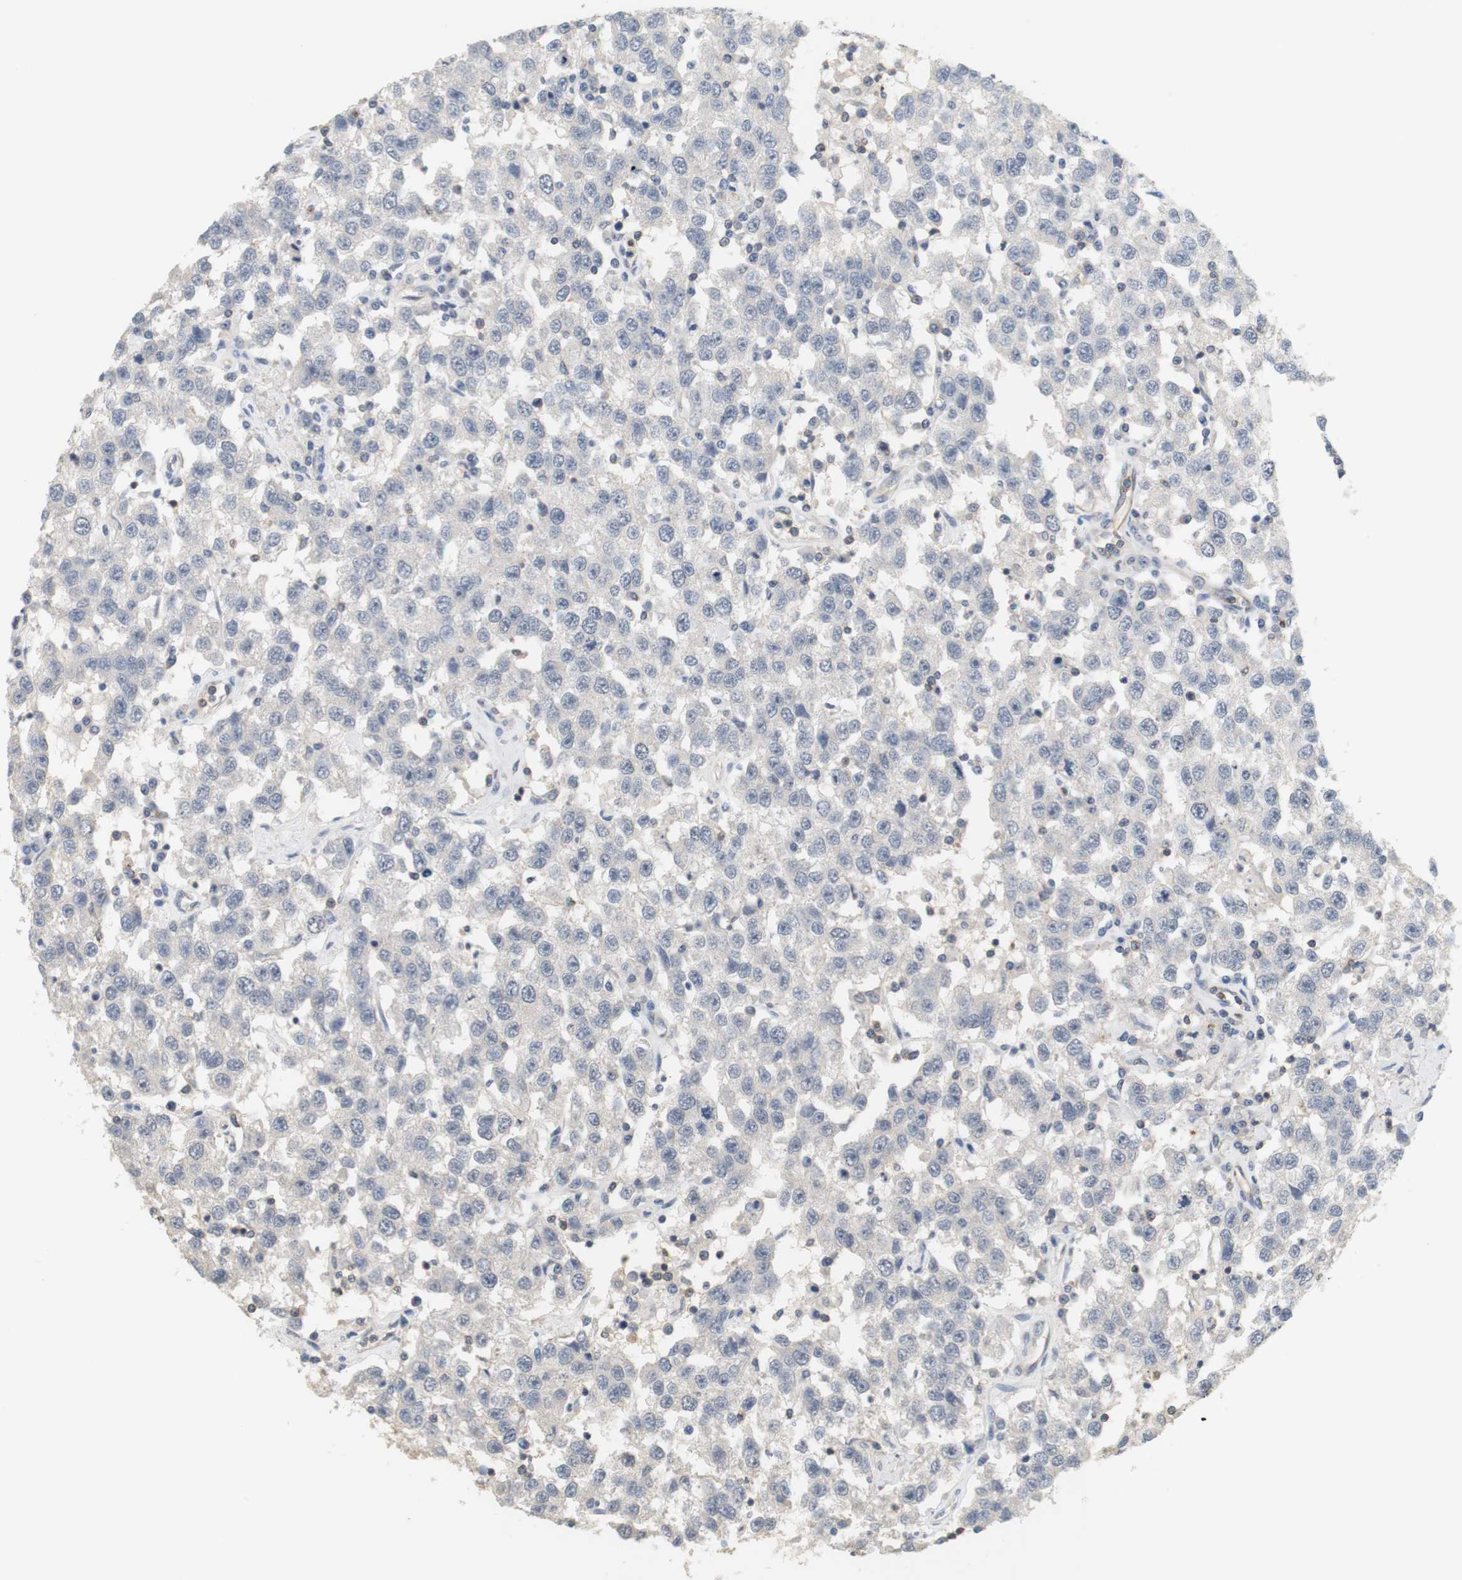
{"staining": {"intensity": "negative", "quantity": "none", "location": "none"}, "tissue": "testis cancer", "cell_type": "Tumor cells", "image_type": "cancer", "snomed": [{"axis": "morphology", "description": "Seminoma, NOS"}, {"axis": "topography", "description": "Testis"}], "caption": "Human testis cancer (seminoma) stained for a protein using IHC exhibits no staining in tumor cells.", "gene": "OSR1", "patient": {"sex": "male", "age": 41}}